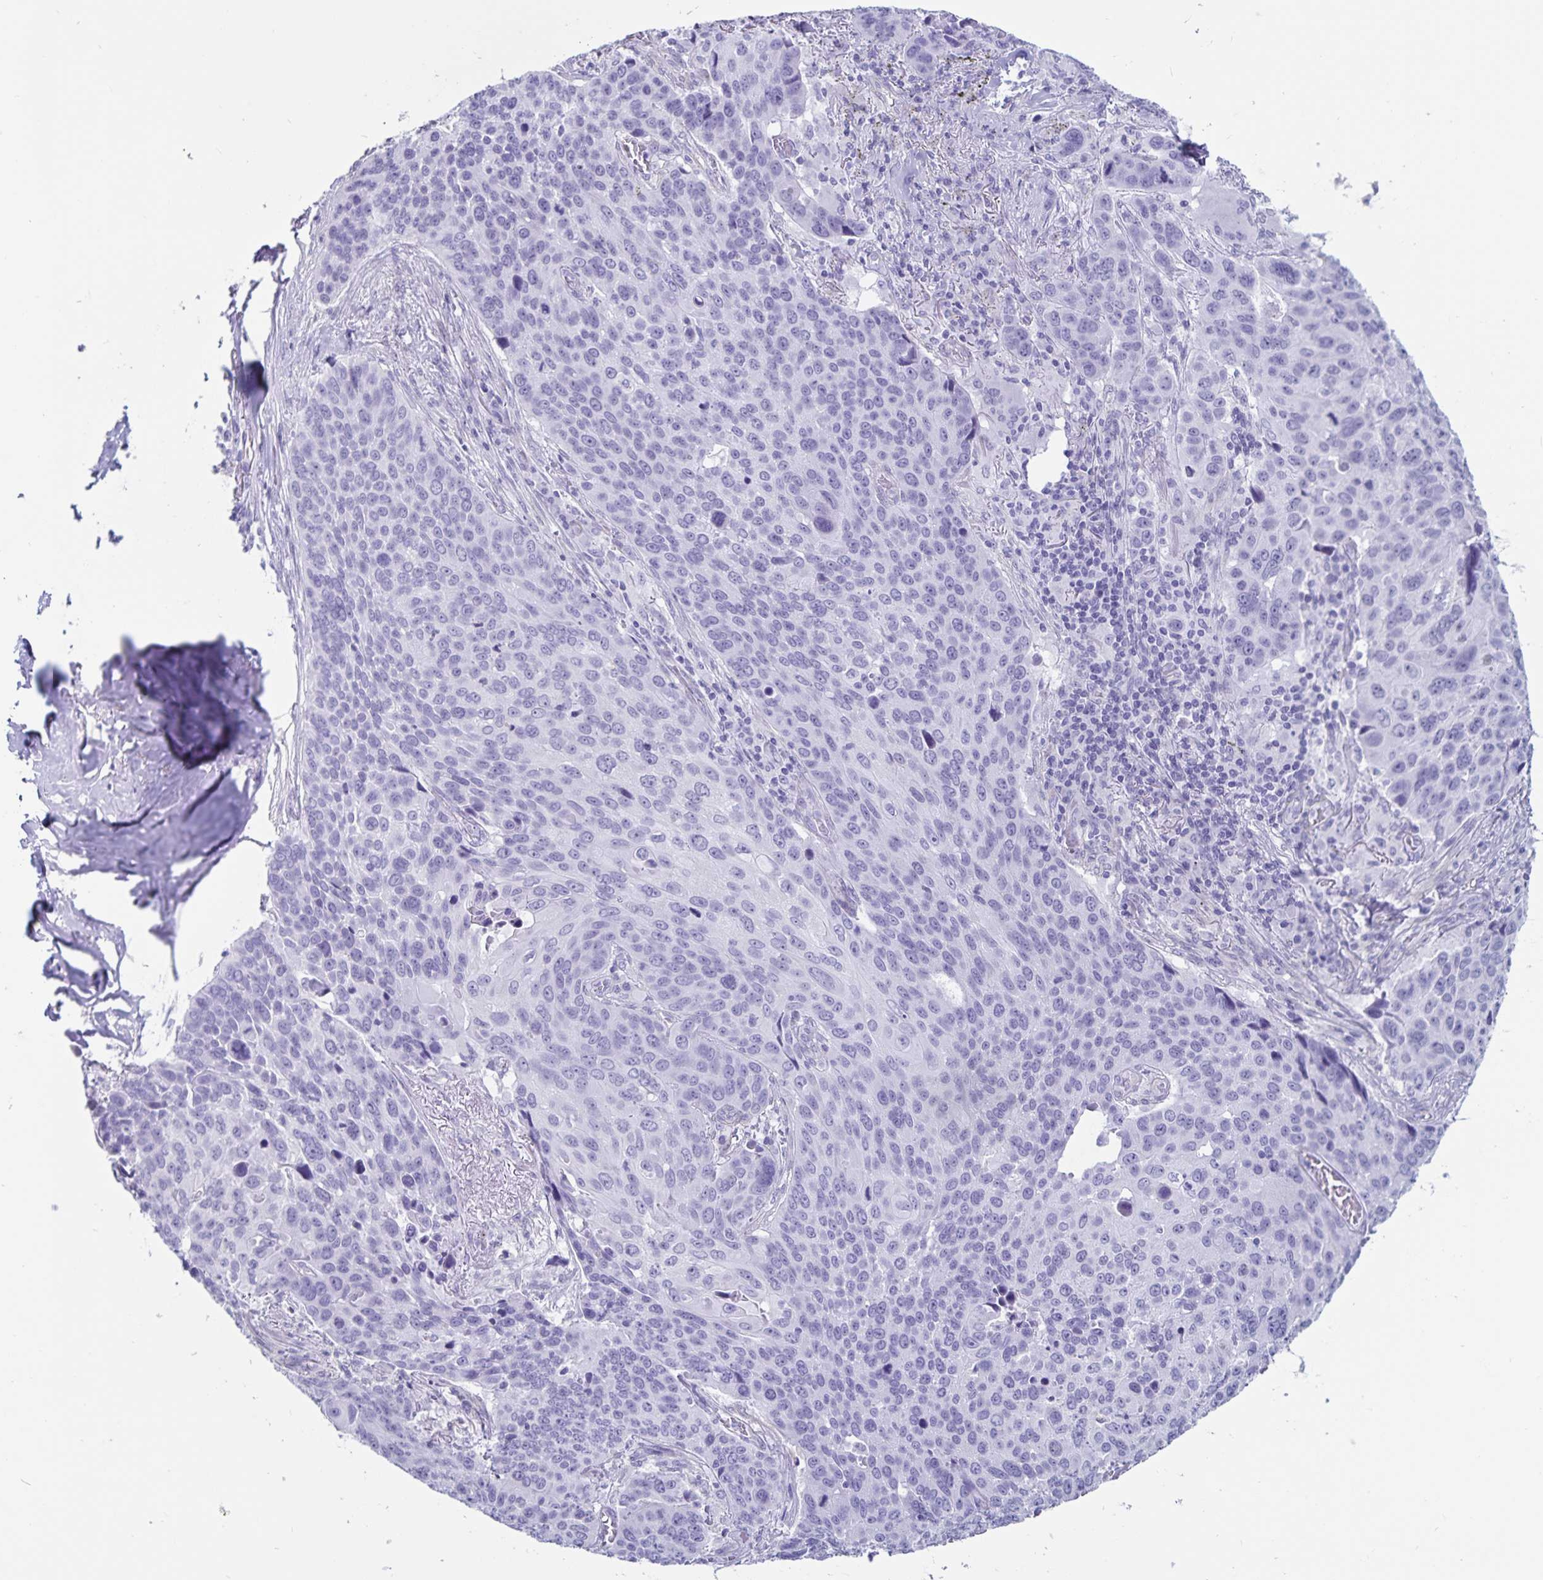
{"staining": {"intensity": "negative", "quantity": "none", "location": "none"}, "tissue": "lung cancer", "cell_type": "Tumor cells", "image_type": "cancer", "snomed": [{"axis": "morphology", "description": "Squamous cell carcinoma, NOS"}, {"axis": "topography", "description": "Lung"}], "caption": "The histopathology image shows no staining of tumor cells in lung cancer.", "gene": "GPR137", "patient": {"sex": "male", "age": 68}}